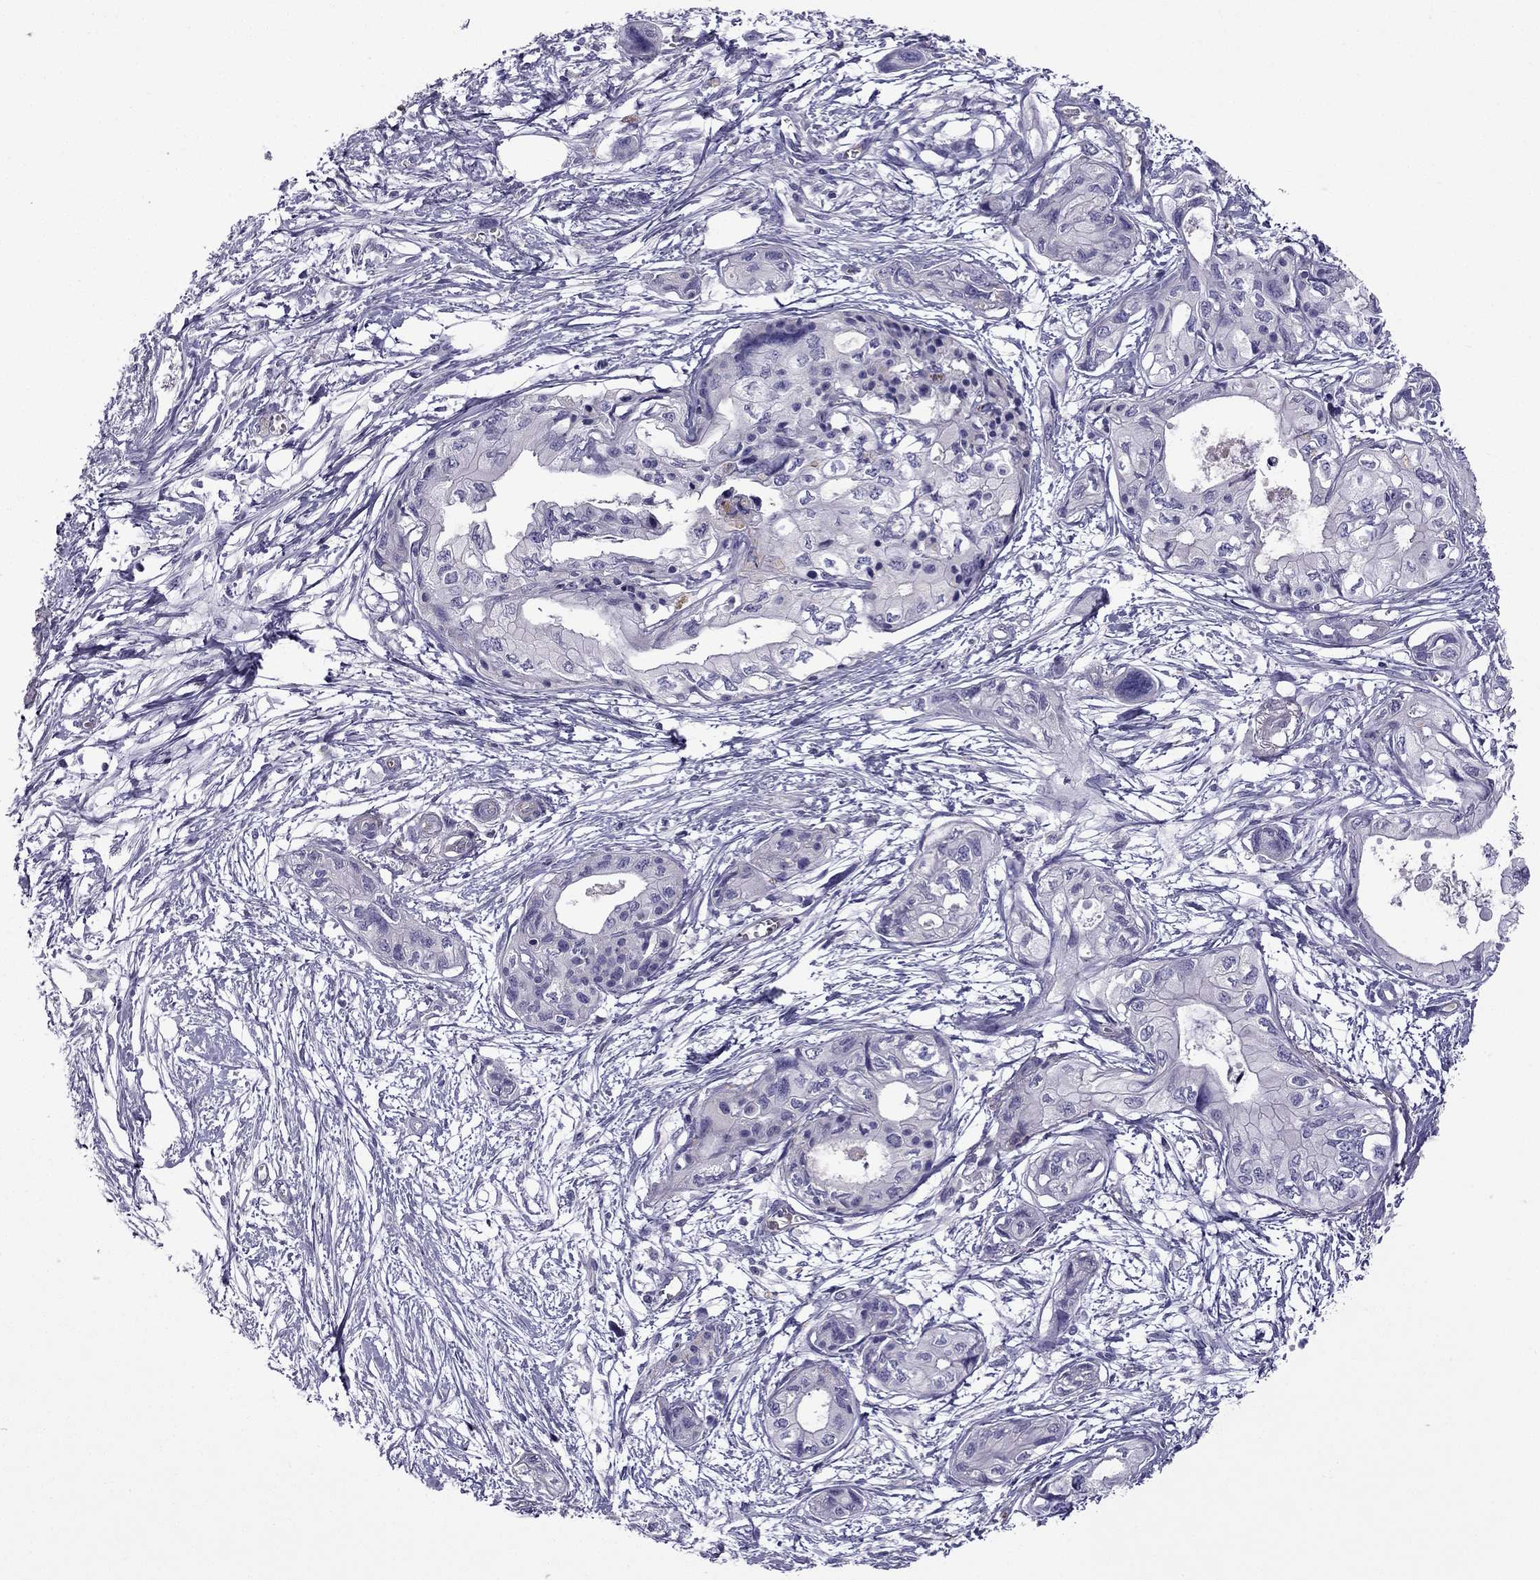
{"staining": {"intensity": "negative", "quantity": "none", "location": "none"}, "tissue": "pancreatic cancer", "cell_type": "Tumor cells", "image_type": "cancer", "snomed": [{"axis": "morphology", "description": "Adenocarcinoma, NOS"}, {"axis": "topography", "description": "Pancreas"}], "caption": "Tumor cells show no significant expression in adenocarcinoma (pancreatic). The staining is performed using DAB (3,3'-diaminobenzidine) brown chromogen with nuclei counter-stained in using hematoxylin.", "gene": "STOML3", "patient": {"sex": "female", "age": 76}}